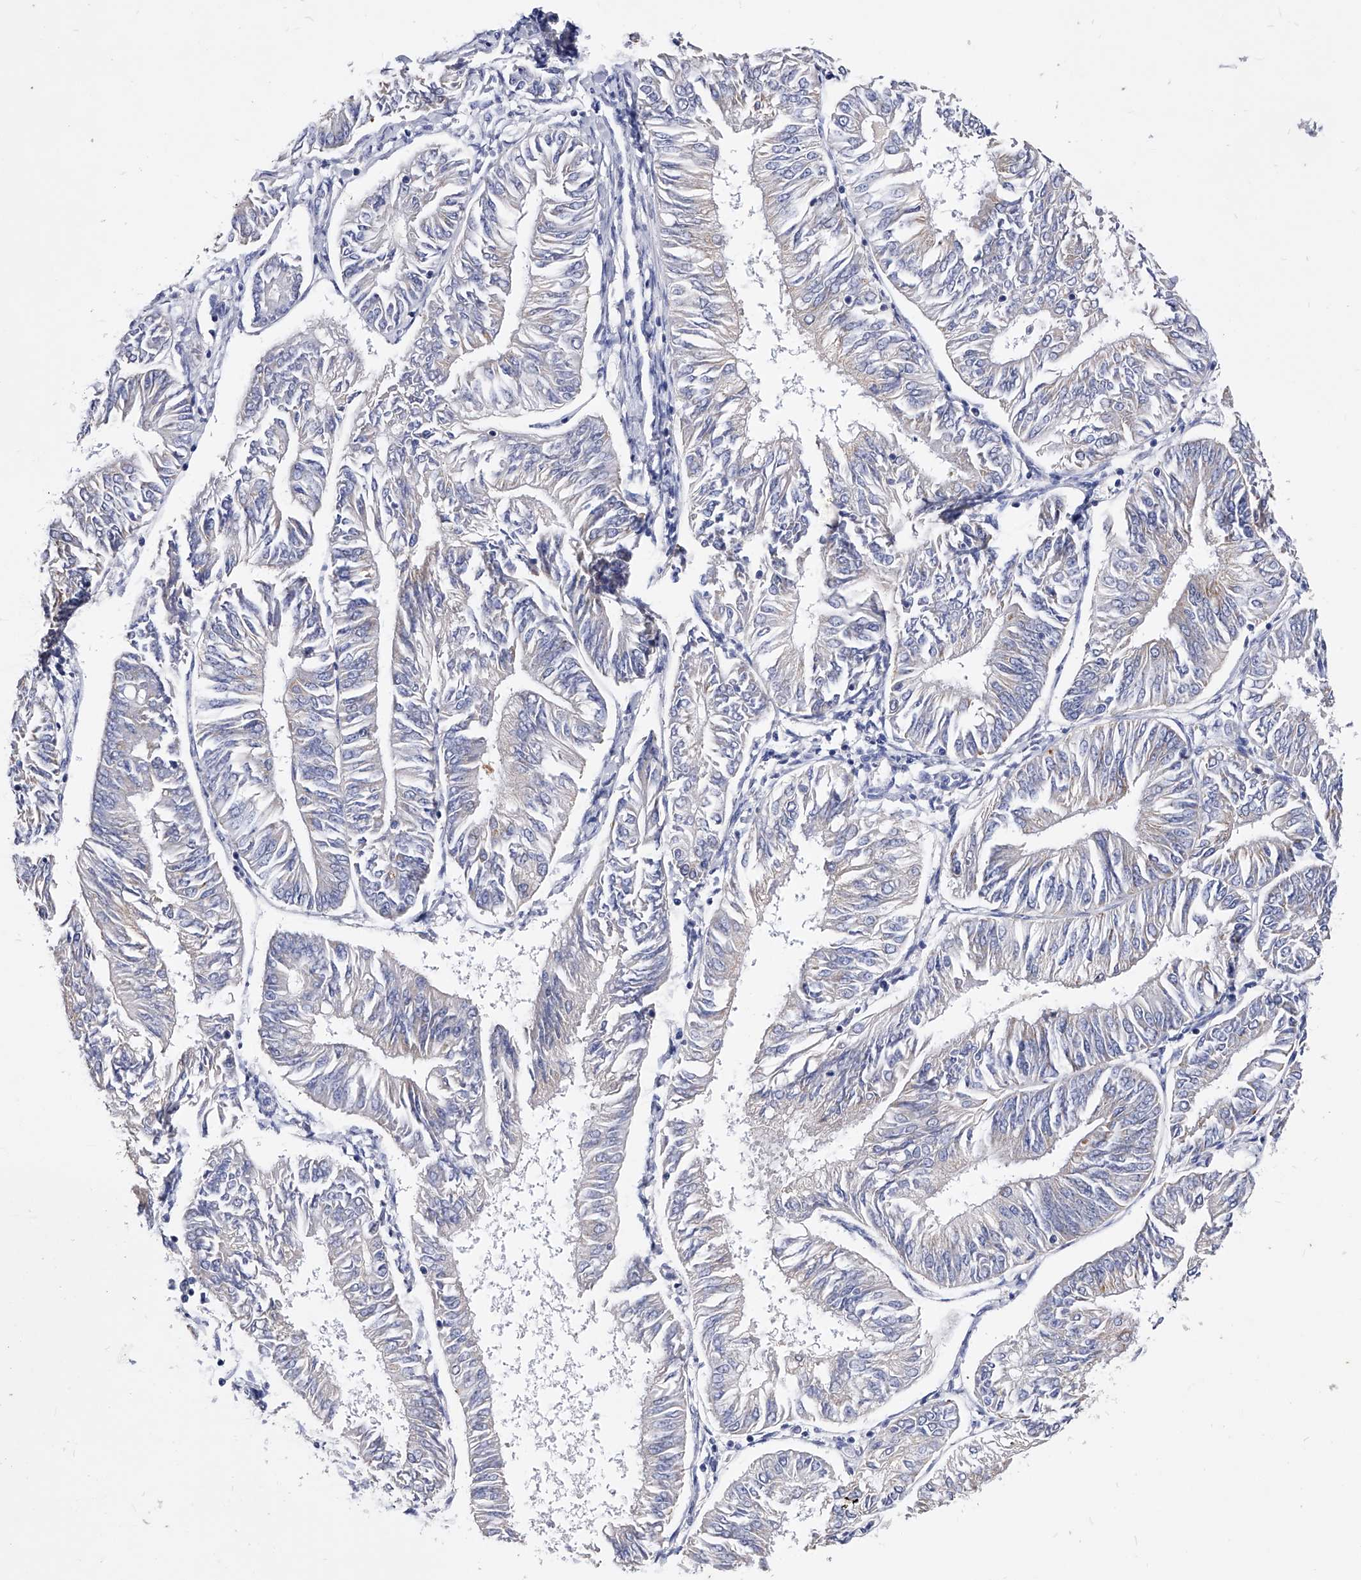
{"staining": {"intensity": "negative", "quantity": "none", "location": "none"}, "tissue": "endometrial cancer", "cell_type": "Tumor cells", "image_type": "cancer", "snomed": [{"axis": "morphology", "description": "Adenocarcinoma, NOS"}, {"axis": "topography", "description": "Endometrium"}], "caption": "DAB (3,3'-diaminobenzidine) immunohistochemical staining of endometrial adenocarcinoma displays no significant staining in tumor cells. The staining was performed using DAB (3,3'-diaminobenzidine) to visualize the protein expression in brown, while the nuclei were stained in blue with hematoxylin (Magnification: 20x).", "gene": "ZNF529", "patient": {"sex": "female", "age": 58}}